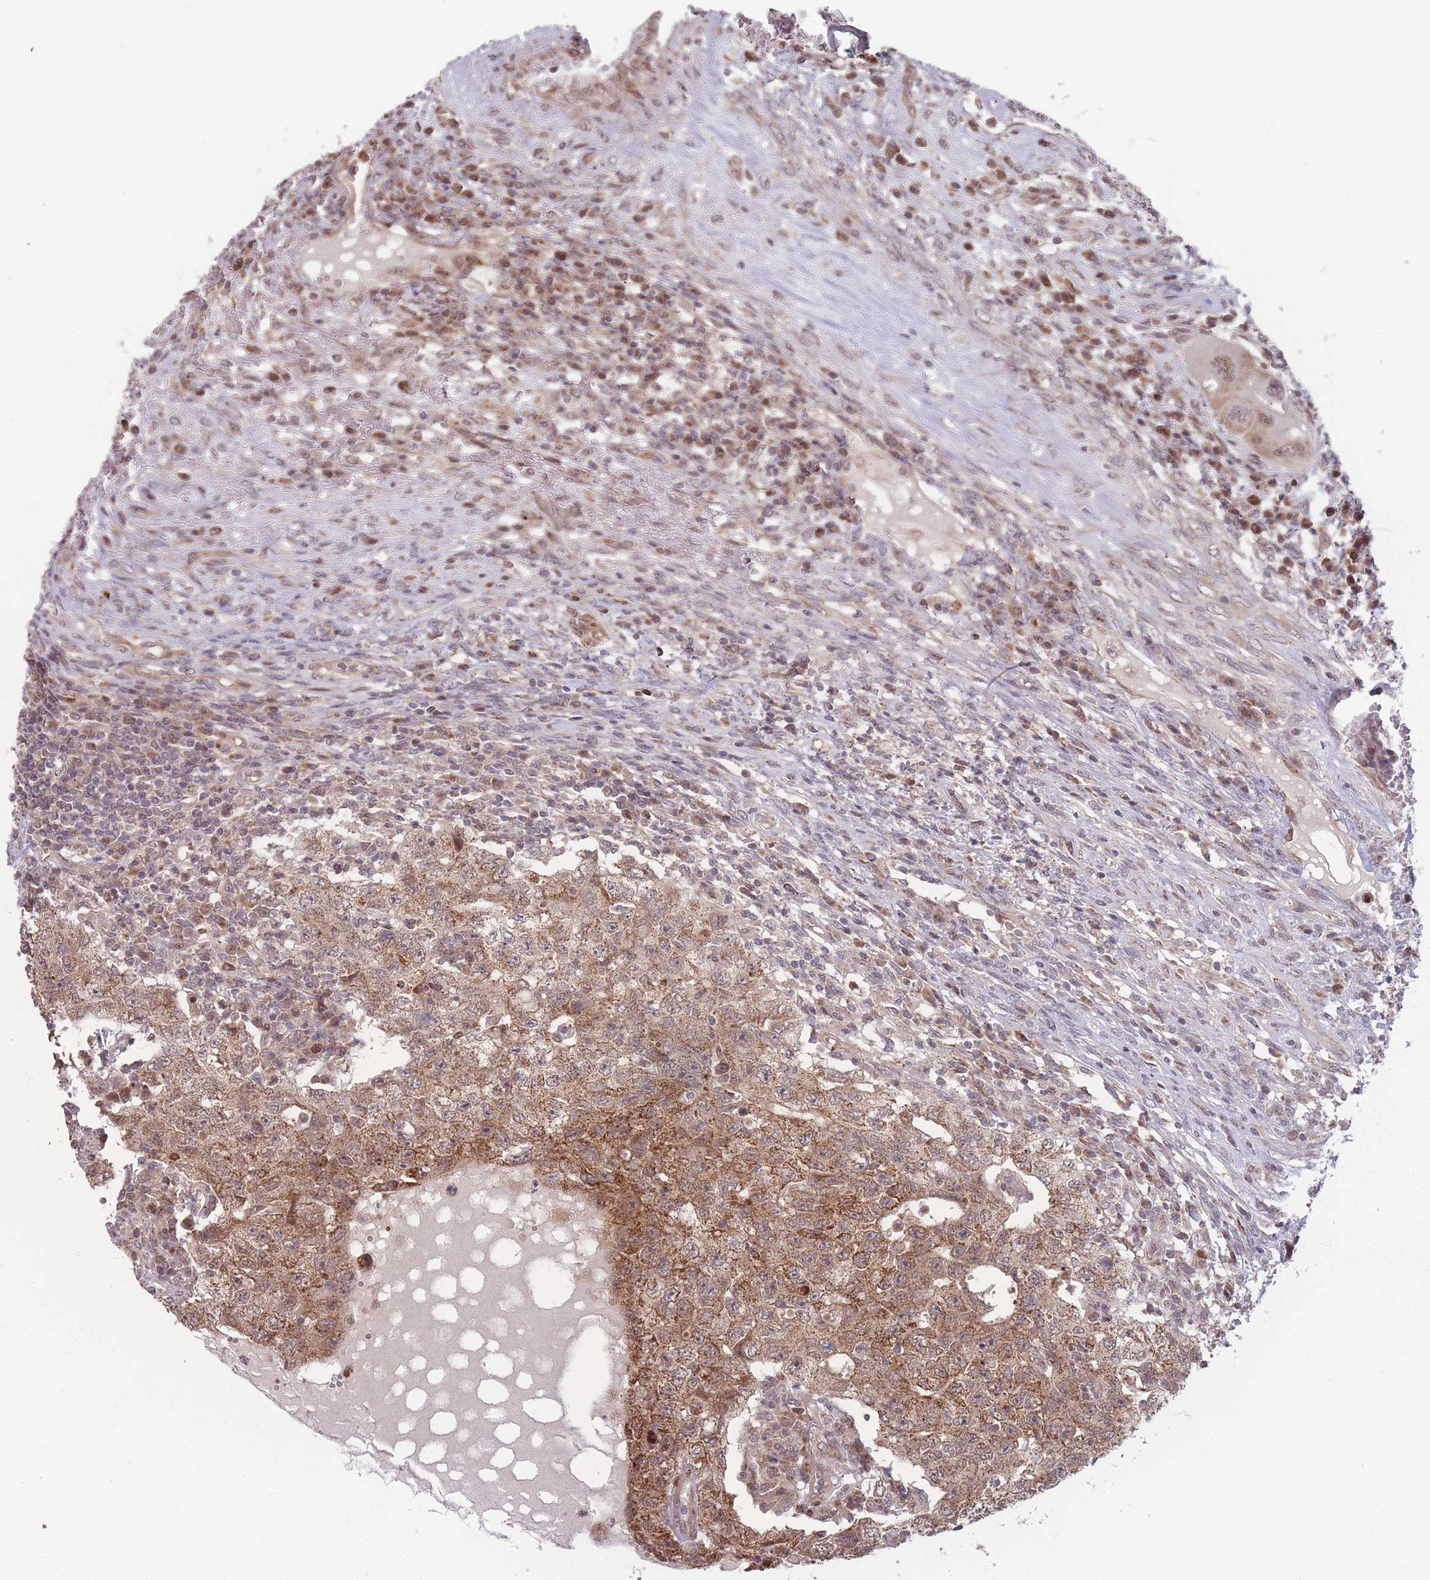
{"staining": {"intensity": "moderate", "quantity": ">75%", "location": "cytoplasmic/membranous"}, "tissue": "testis cancer", "cell_type": "Tumor cells", "image_type": "cancer", "snomed": [{"axis": "morphology", "description": "Carcinoma, Embryonal, NOS"}, {"axis": "topography", "description": "Testis"}], "caption": "IHC photomicrograph of embryonal carcinoma (testis) stained for a protein (brown), which reveals medium levels of moderate cytoplasmic/membranous staining in approximately >75% of tumor cells.", "gene": "RPS18", "patient": {"sex": "male", "age": 26}}